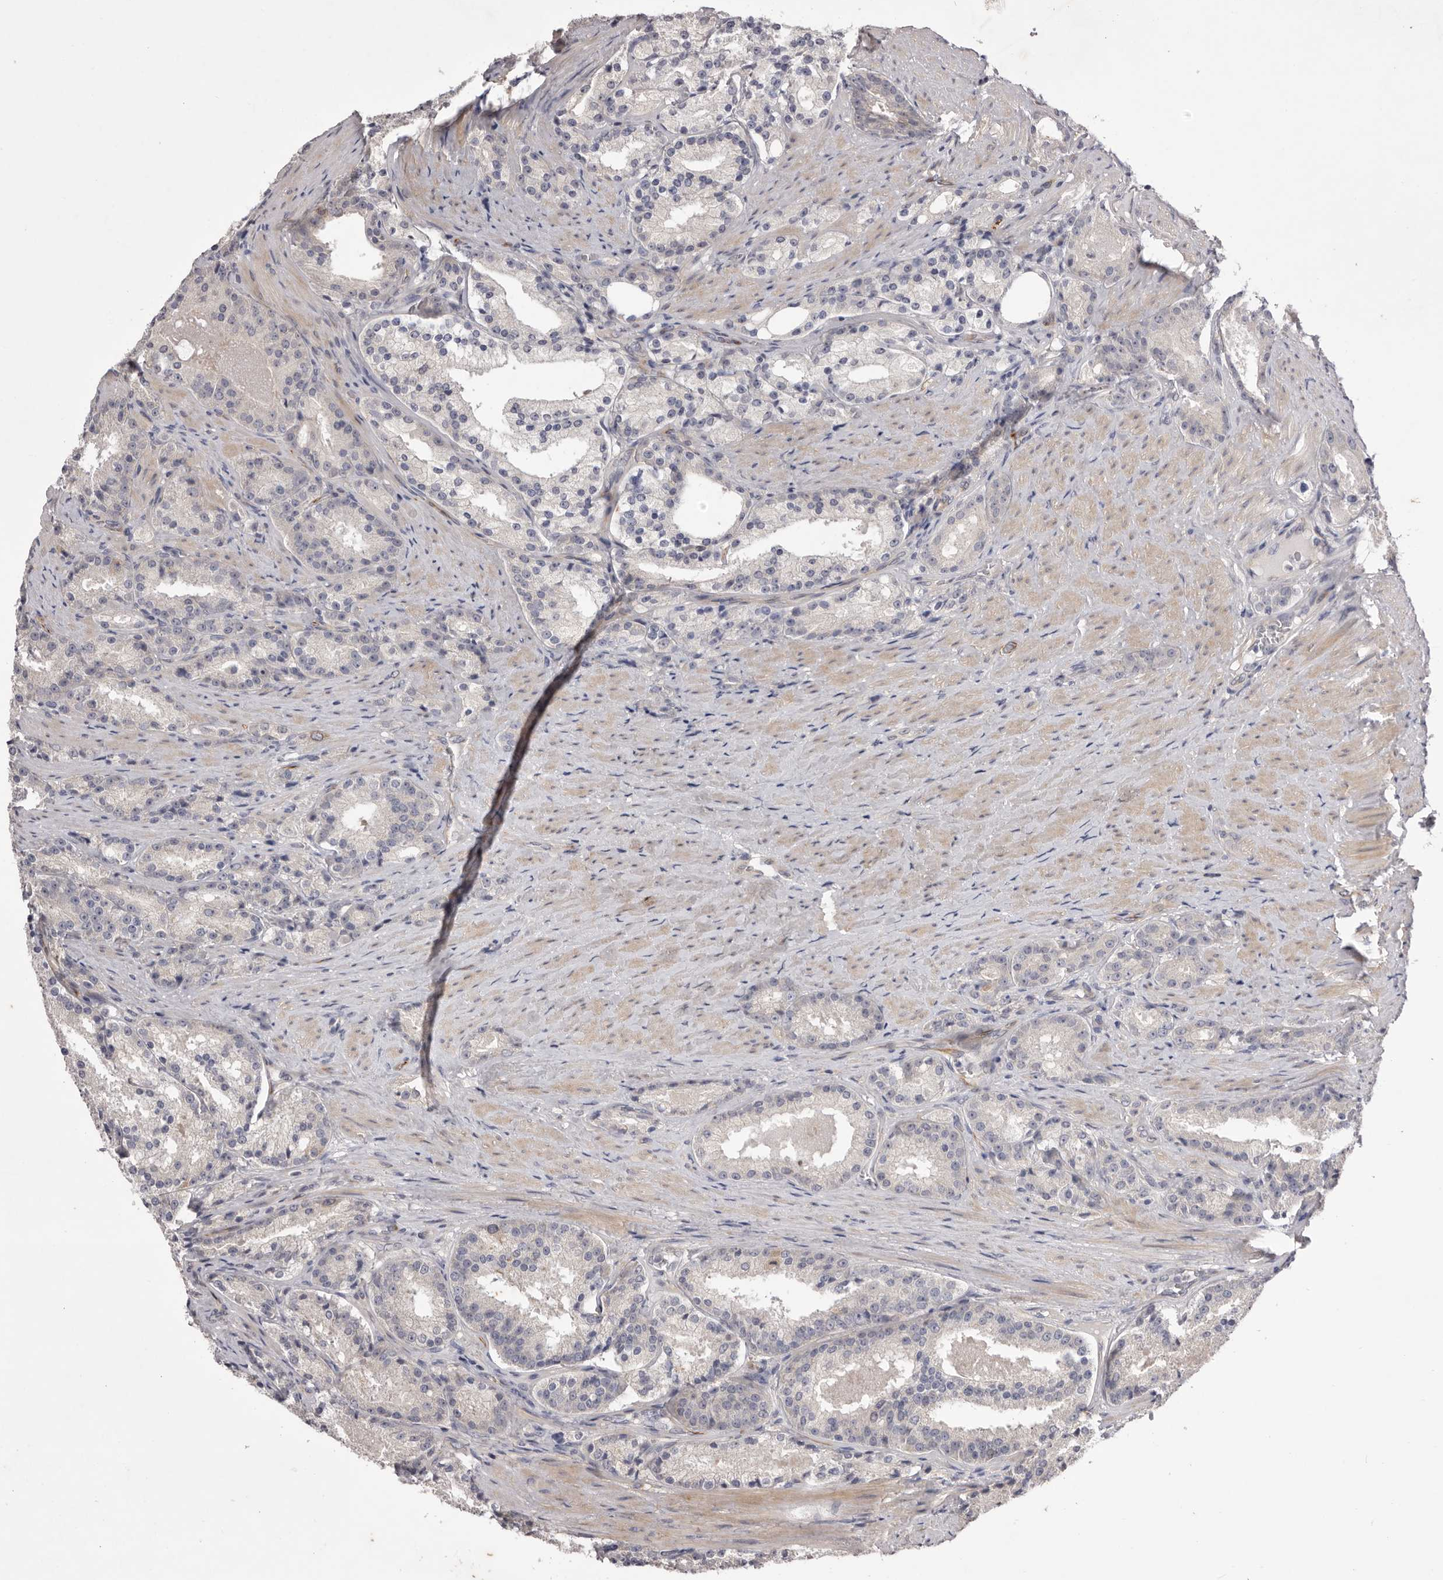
{"staining": {"intensity": "negative", "quantity": "none", "location": "none"}, "tissue": "prostate cancer", "cell_type": "Tumor cells", "image_type": "cancer", "snomed": [{"axis": "morphology", "description": "Adenocarcinoma, High grade"}, {"axis": "topography", "description": "Prostate"}], "caption": "This photomicrograph is of prostate cancer (high-grade adenocarcinoma) stained with immunohistochemistry to label a protein in brown with the nuclei are counter-stained blue. There is no staining in tumor cells.", "gene": "PNRC1", "patient": {"sex": "male", "age": 60}}